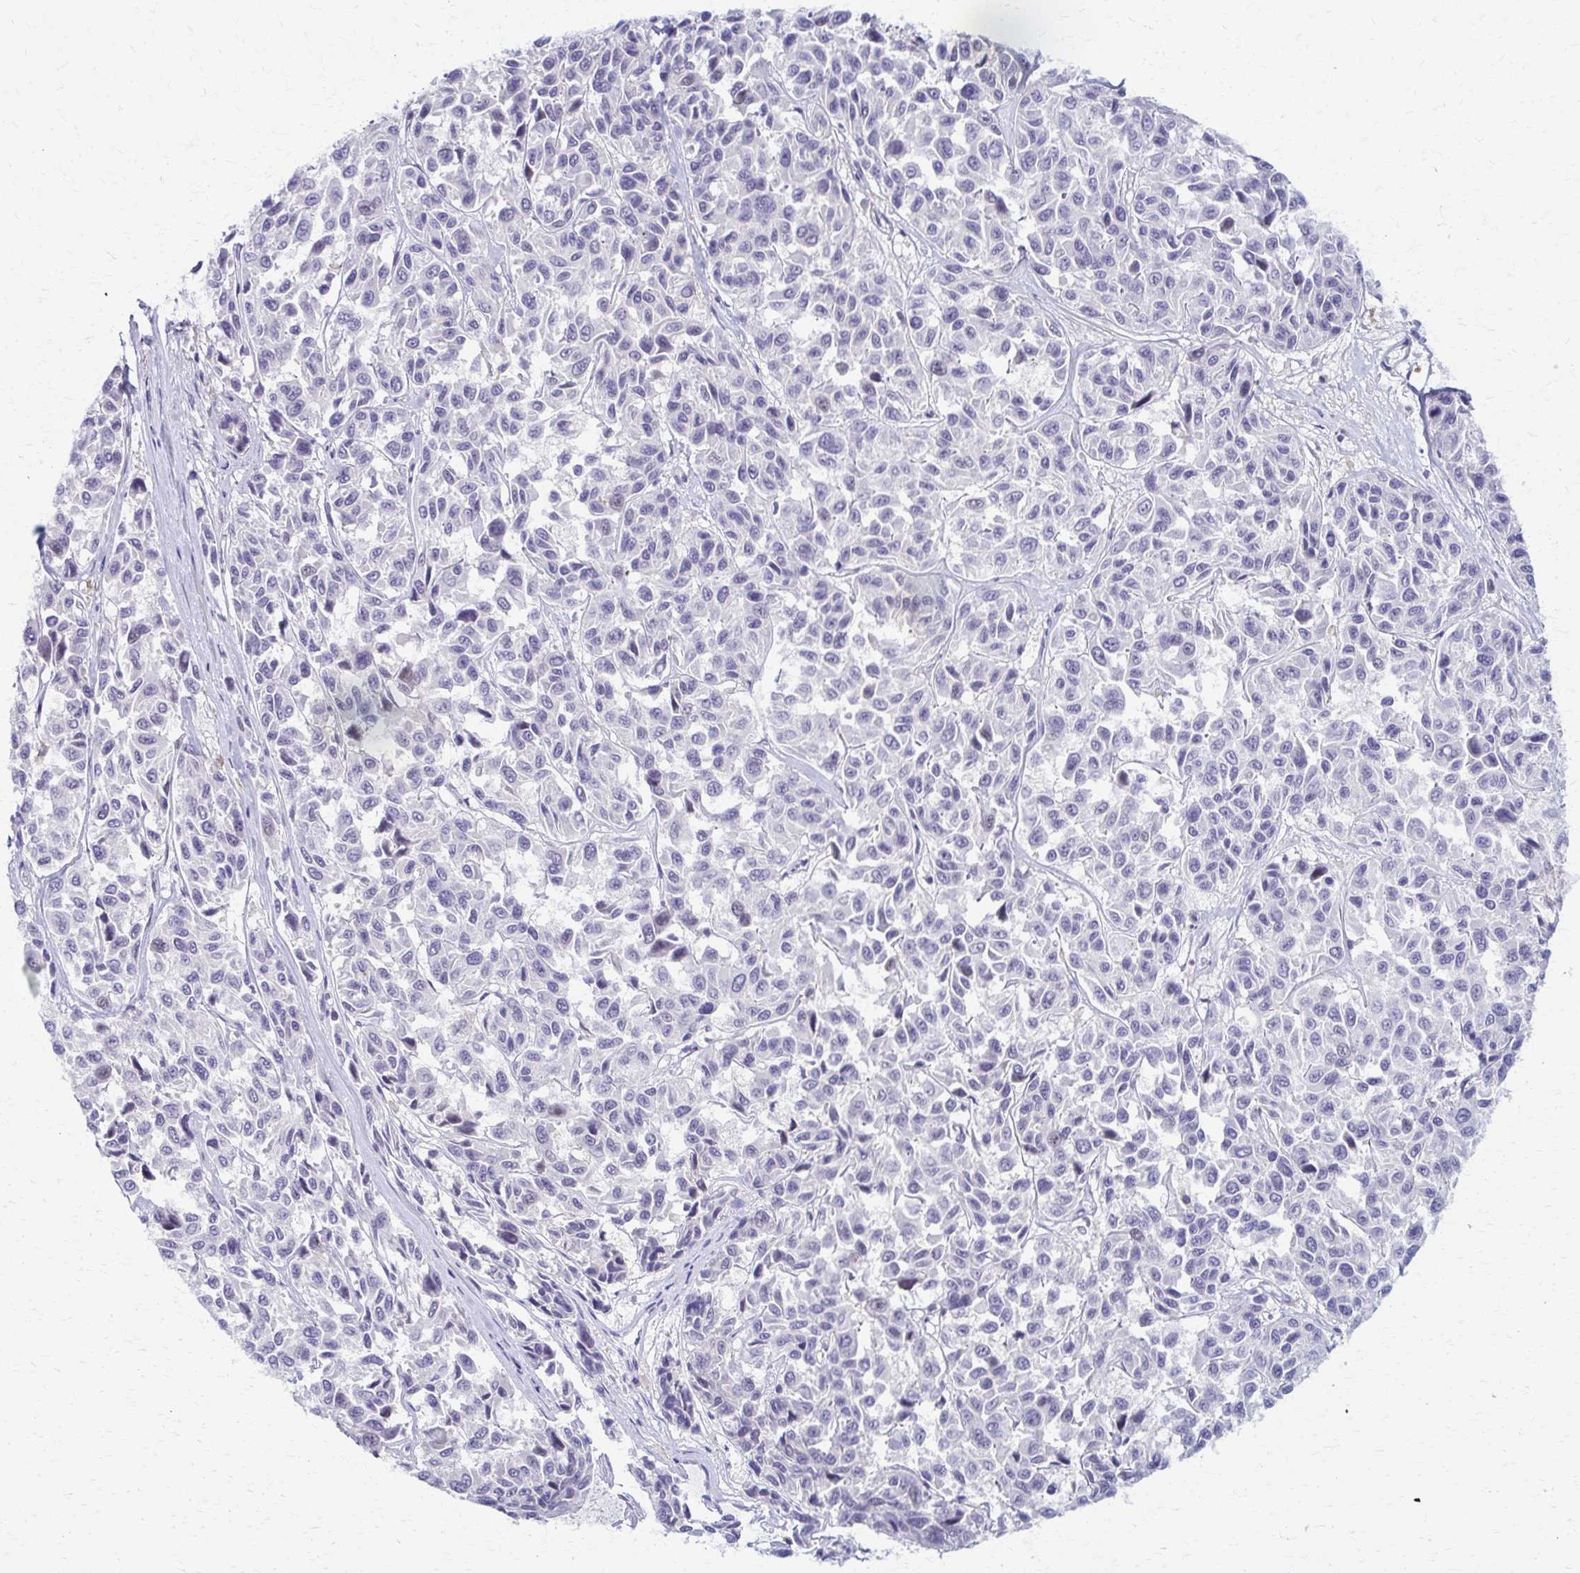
{"staining": {"intensity": "negative", "quantity": "none", "location": "none"}, "tissue": "melanoma", "cell_type": "Tumor cells", "image_type": "cancer", "snomed": [{"axis": "morphology", "description": "Malignant melanoma, NOS"}, {"axis": "topography", "description": "Skin"}], "caption": "Tumor cells are negative for brown protein staining in malignant melanoma.", "gene": "RHOBTB2", "patient": {"sex": "female", "age": 66}}